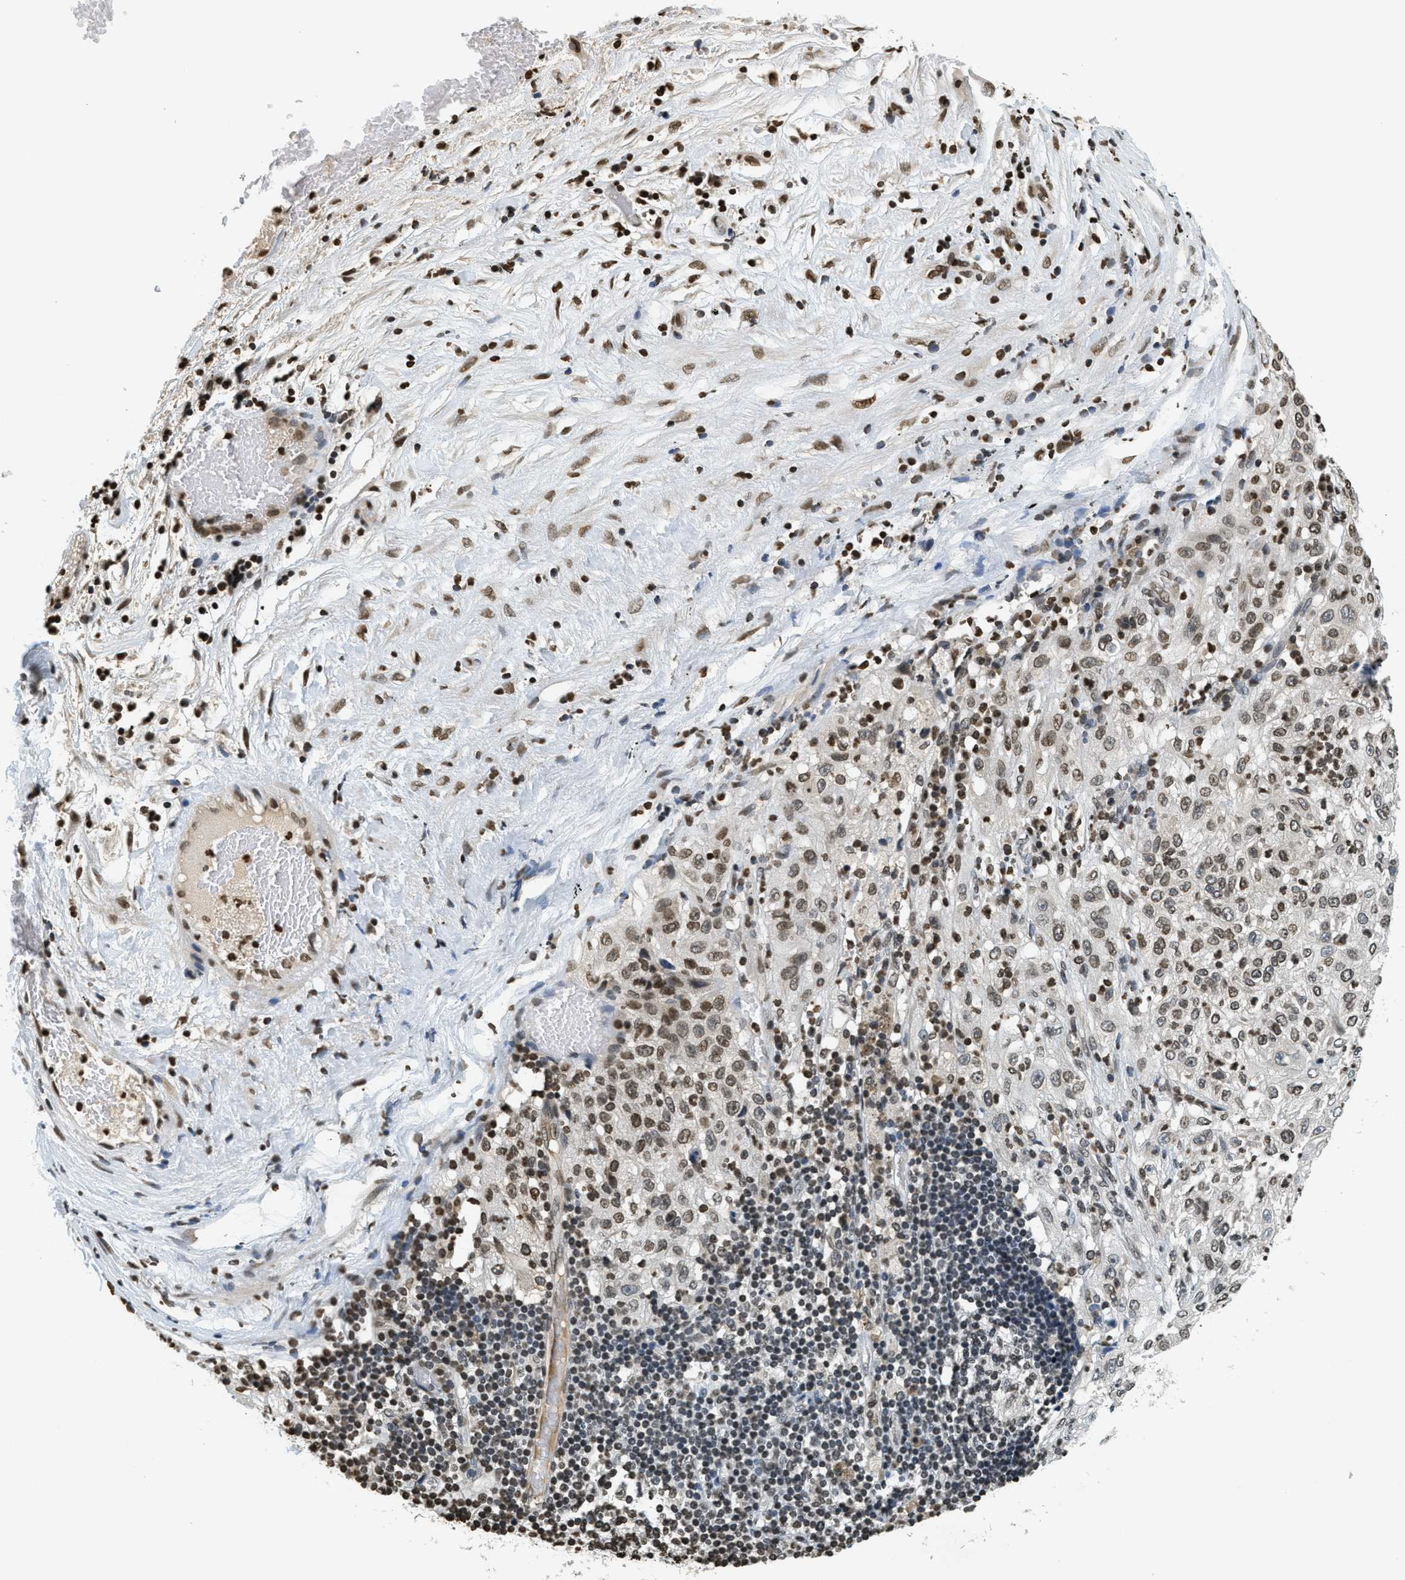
{"staining": {"intensity": "moderate", "quantity": ">75%", "location": "nuclear"}, "tissue": "lung cancer", "cell_type": "Tumor cells", "image_type": "cancer", "snomed": [{"axis": "morphology", "description": "Inflammation, NOS"}, {"axis": "morphology", "description": "Squamous cell carcinoma, NOS"}, {"axis": "topography", "description": "Lymph node"}, {"axis": "topography", "description": "Soft tissue"}, {"axis": "topography", "description": "Lung"}], "caption": "Human lung cancer (squamous cell carcinoma) stained with a protein marker reveals moderate staining in tumor cells.", "gene": "LDB2", "patient": {"sex": "male", "age": 66}}